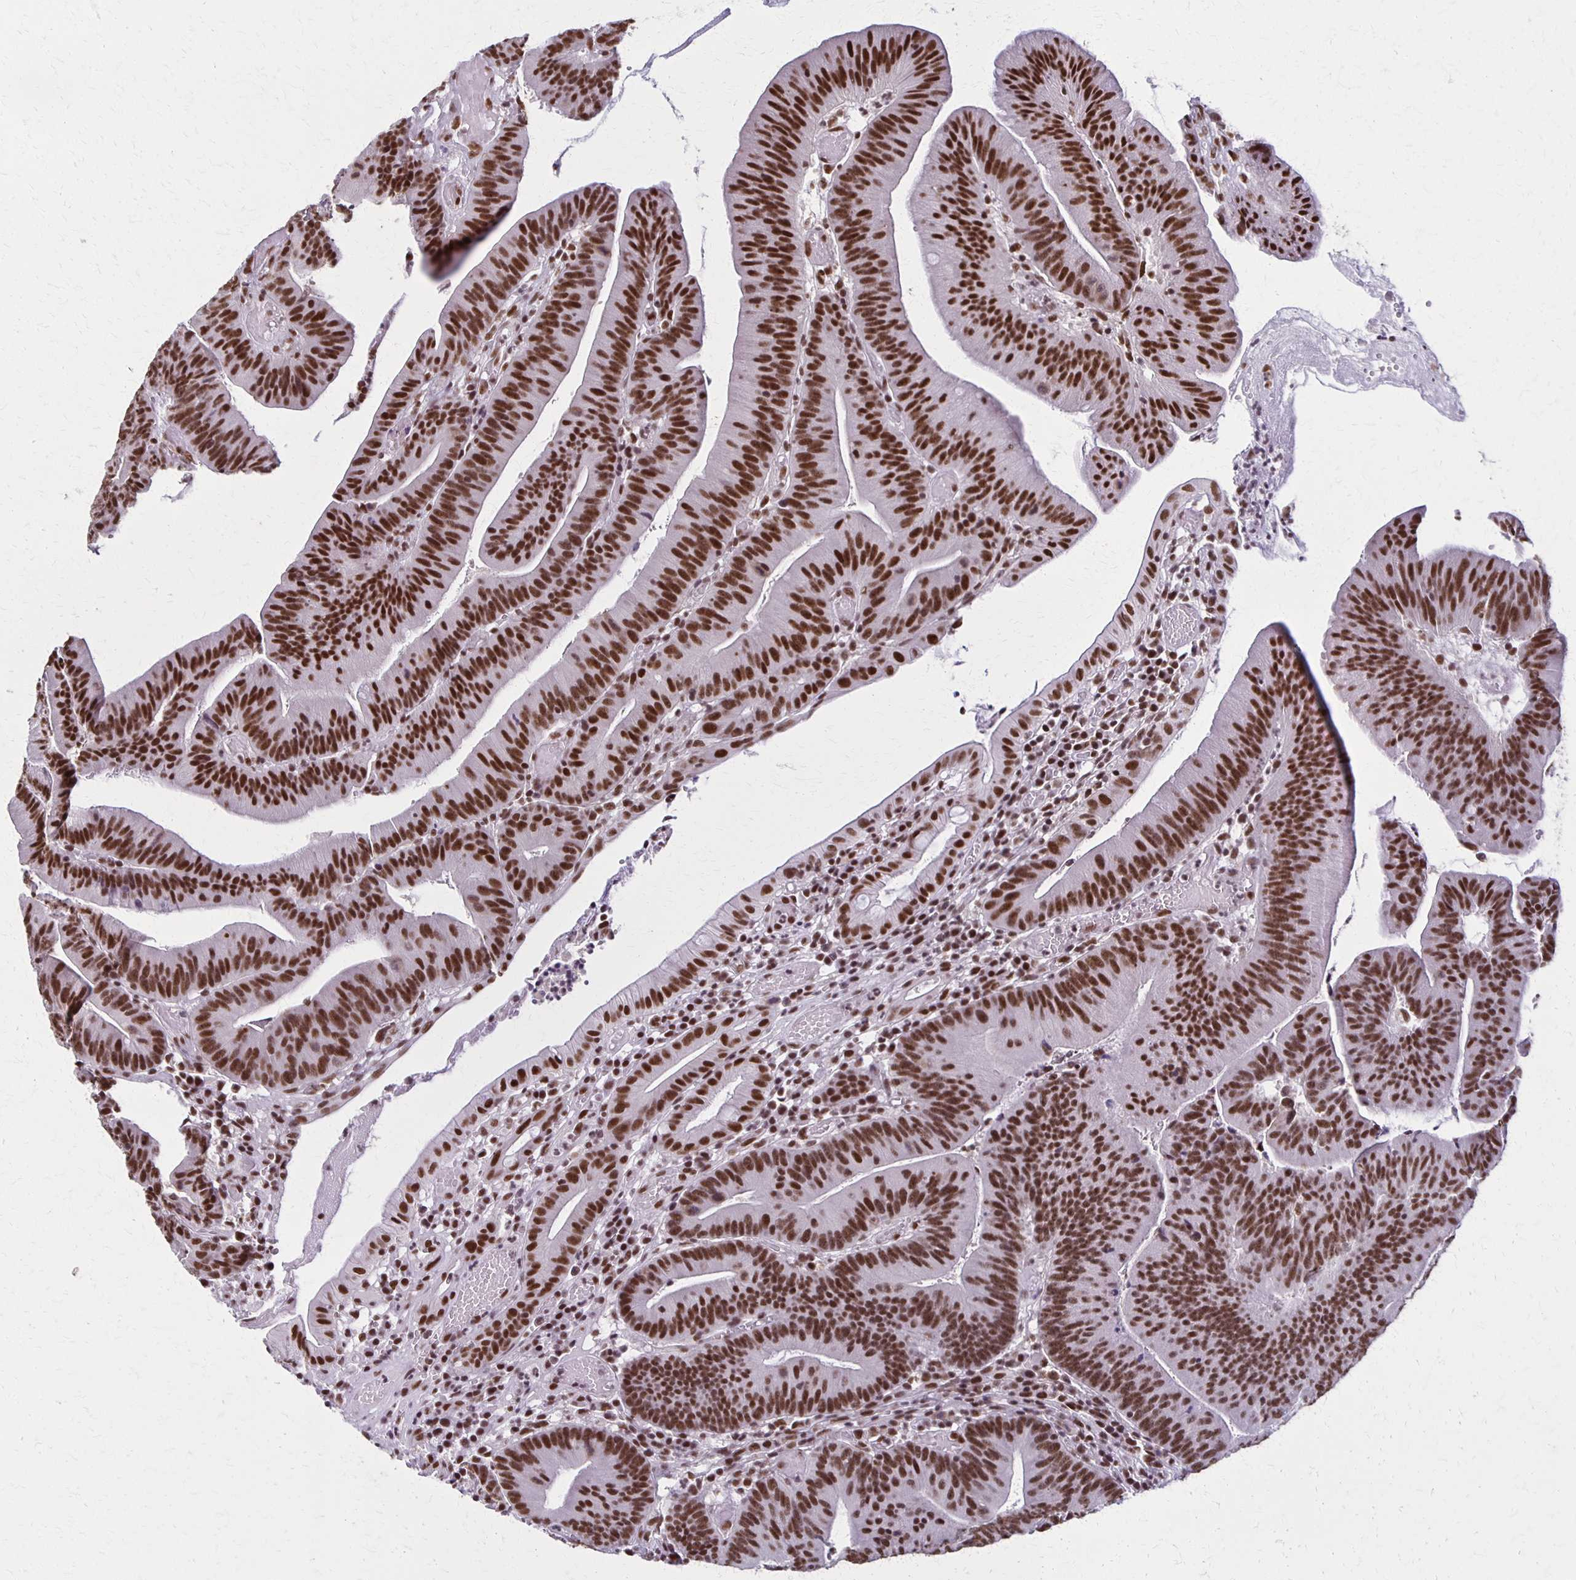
{"staining": {"intensity": "strong", "quantity": ">75%", "location": "nuclear"}, "tissue": "colorectal cancer", "cell_type": "Tumor cells", "image_type": "cancer", "snomed": [{"axis": "morphology", "description": "Adenocarcinoma, NOS"}, {"axis": "topography", "description": "Colon"}], "caption": "DAB (3,3'-diaminobenzidine) immunohistochemical staining of human colorectal cancer exhibits strong nuclear protein staining in approximately >75% of tumor cells.", "gene": "XRCC6", "patient": {"sex": "female", "age": 78}}